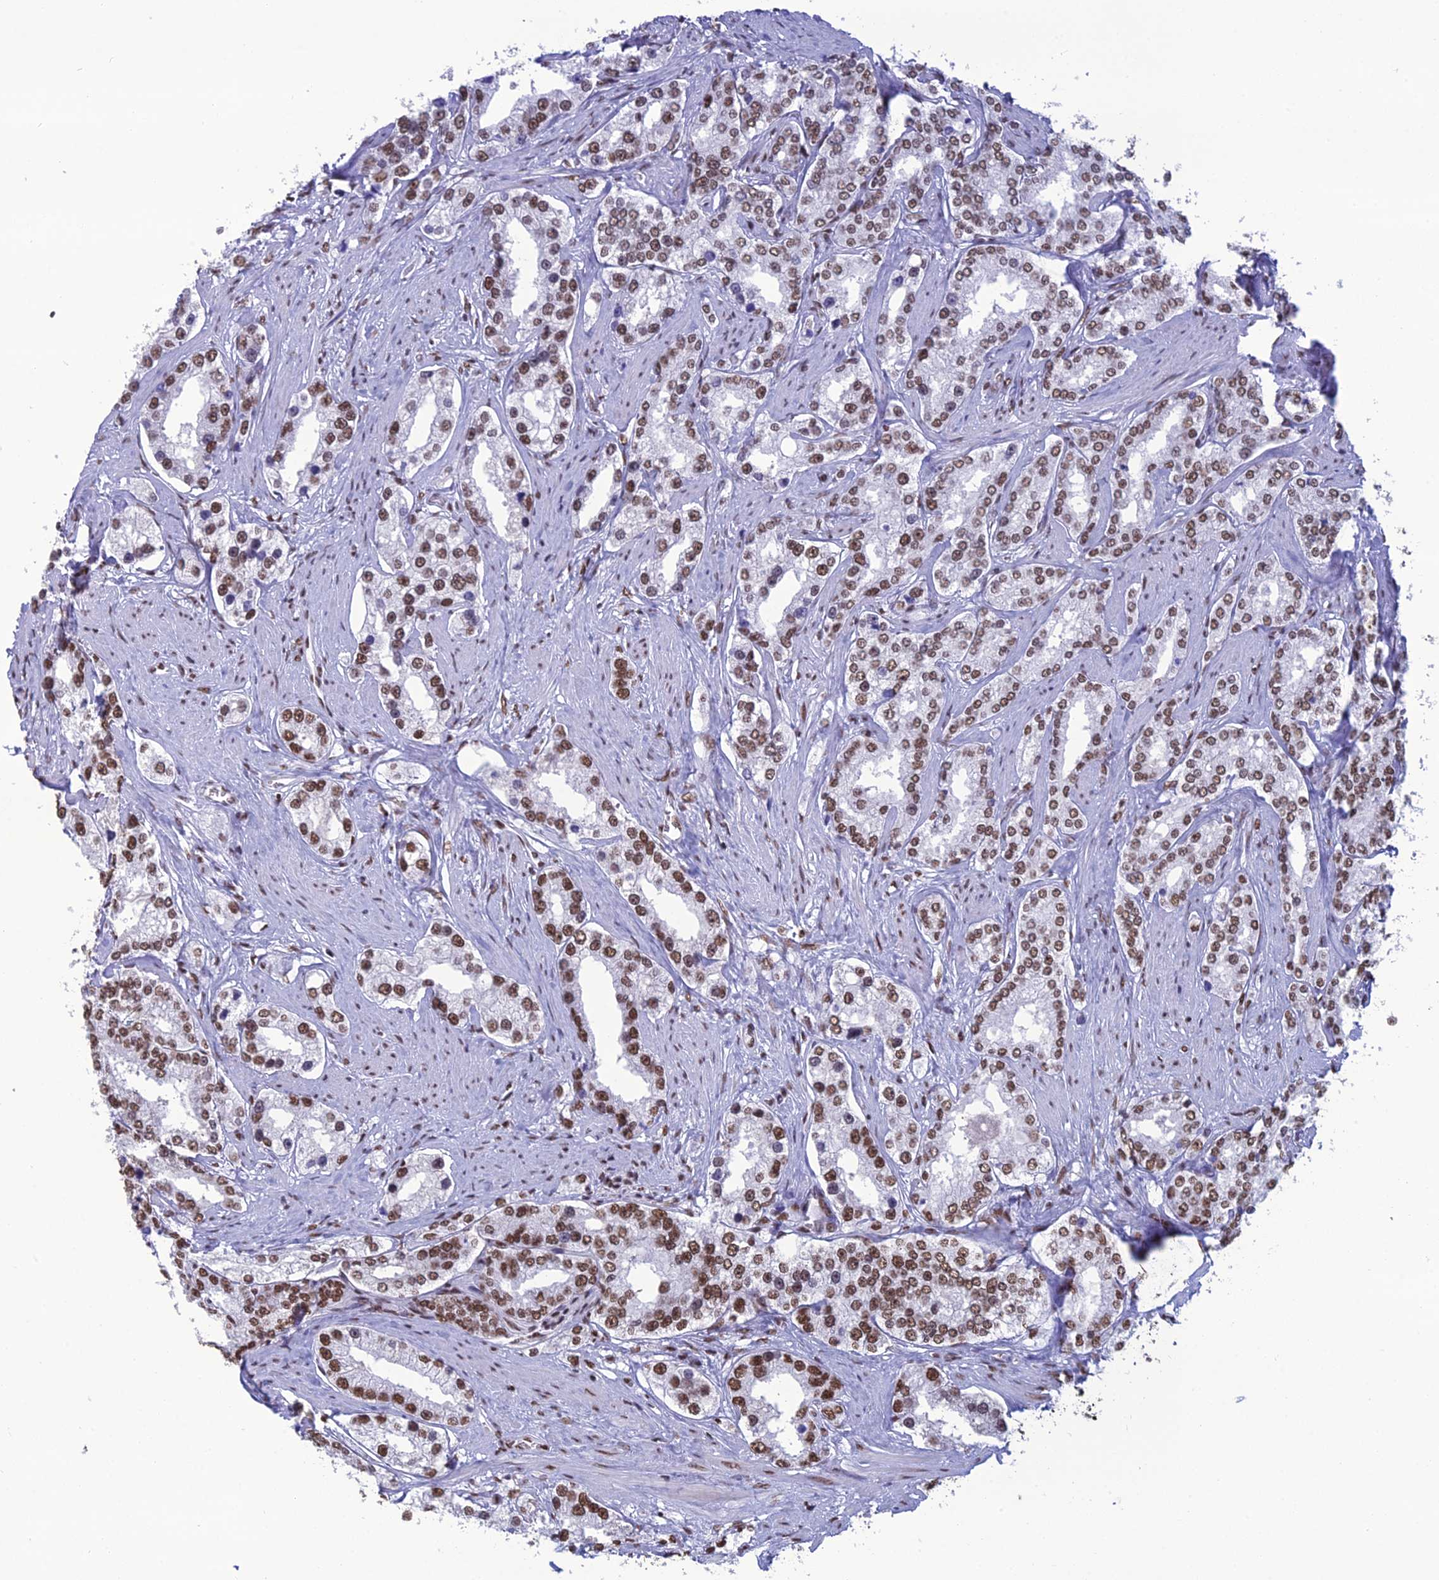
{"staining": {"intensity": "moderate", "quantity": ">75%", "location": "nuclear"}, "tissue": "prostate cancer", "cell_type": "Tumor cells", "image_type": "cancer", "snomed": [{"axis": "morphology", "description": "Normal tissue, NOS"}, {"axis": "morphology", "description": "Adenocarcinoma, High grade"}, {"axis": "topography", "description": "Prostate"}], "caption": "Immunohistochemistry (IHC) image of human prostate cancer stained for a protein (brown), which reveals medium levels of moderate nuclear expression in about >75% of tumor cells.", "gene": "PRAMEF12", "patient": {"sex": "male", "age": 83}}